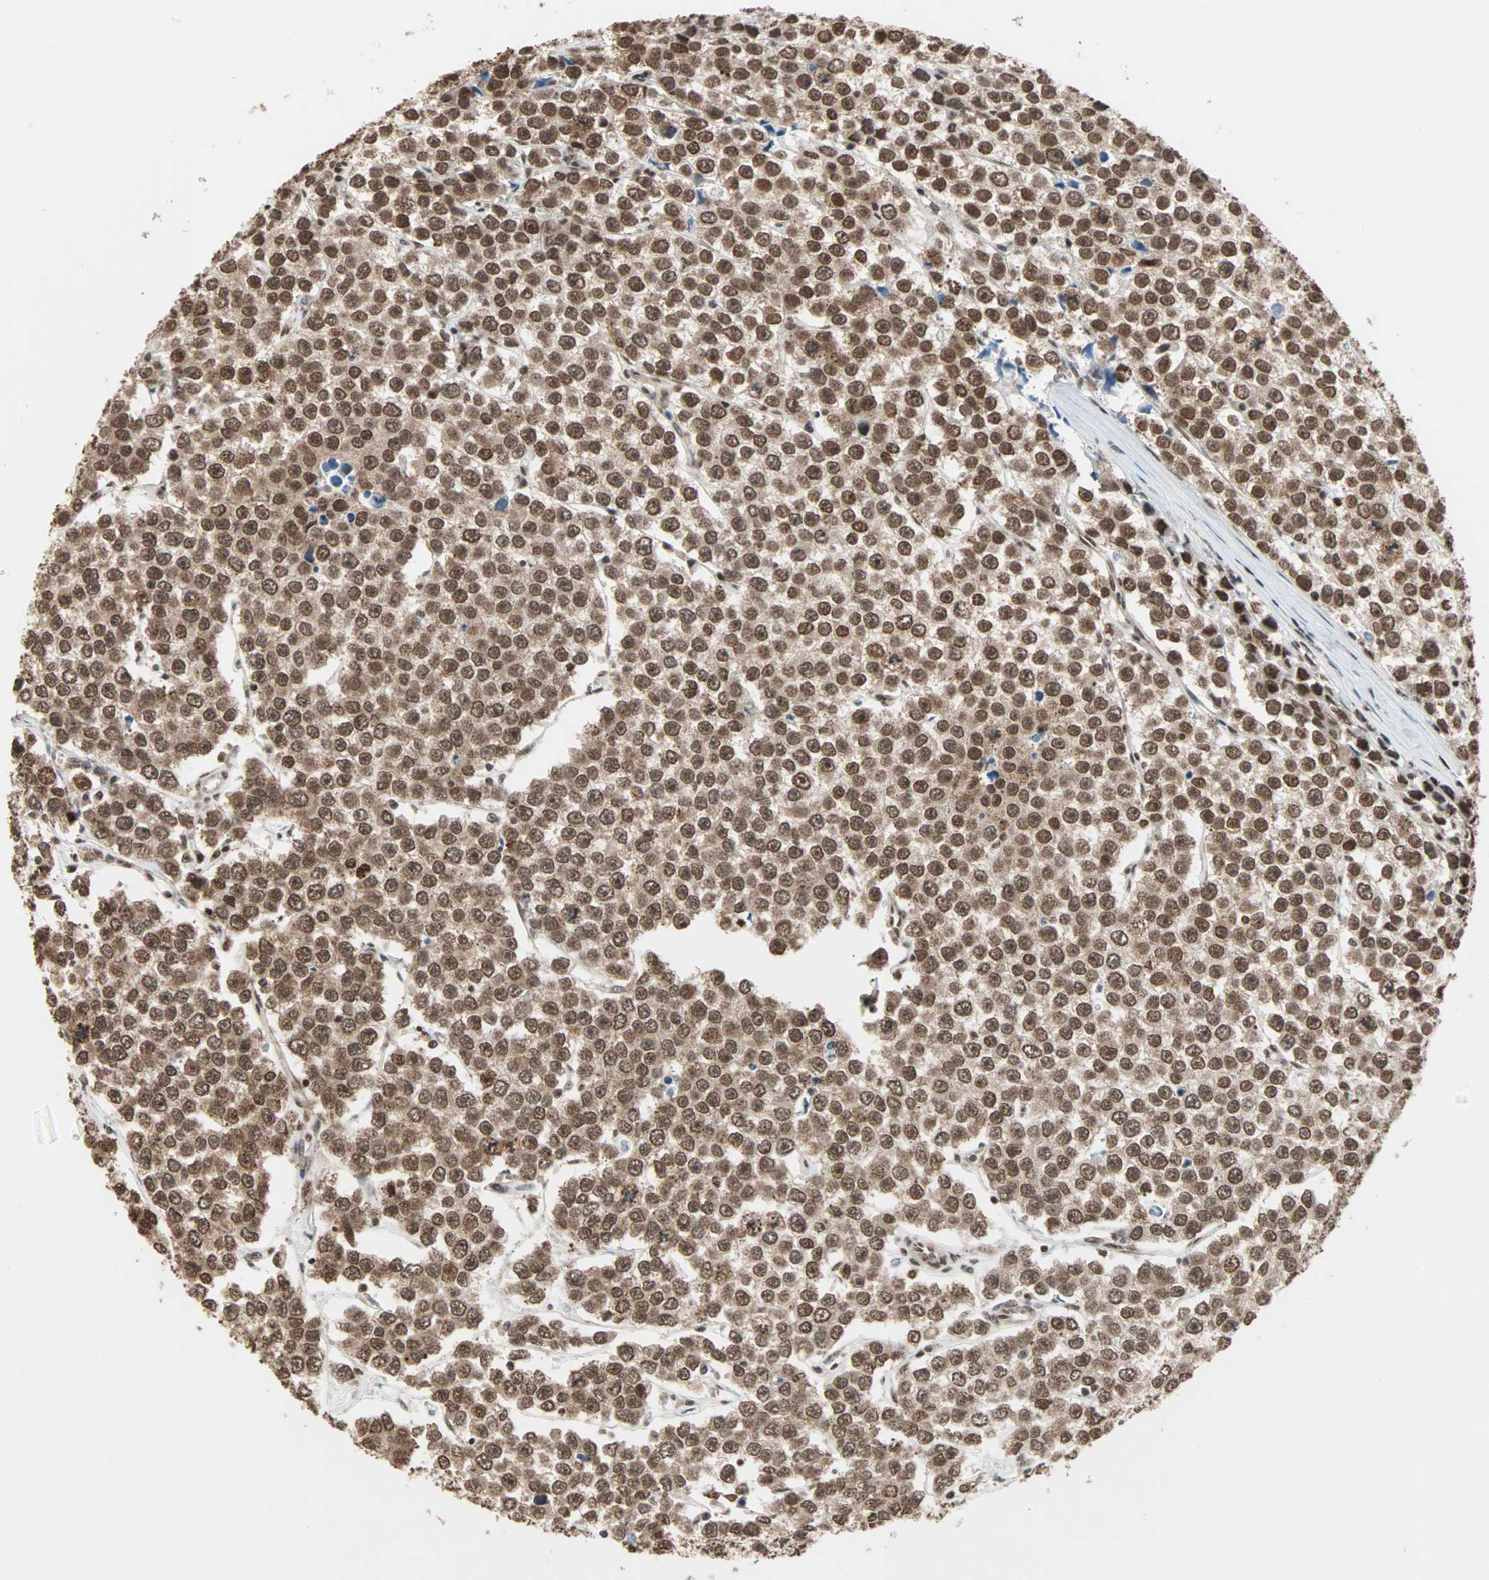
{"staining": {"intensity": "strong", "quantity": ">75%", "location": "nuclear"}, "tissue": "testis cancer", "cell_type": "Tumor cells", "image_type": "cancer", "snomed": [{"axis": "morphology", "description": "Seminoma, NOS"}, {"axis": "morphology", "description": "Carcinoma, Embryonal, NOS"}, {"axis": "topography", "description": "Testis"}], "caption": "An immunohistochemistry (IHC) photomicrograph of tumor tissue is shown. Protein staining in brown labels strong nuclear positivity in testis cancer within tumor cells. Using DAB (brown) and hematoxylin (blue) stains, captured at high magnification using brightfield microscopy.", "gene": "DAZAP1", "patient": {"sex": "male", "age": 52}}